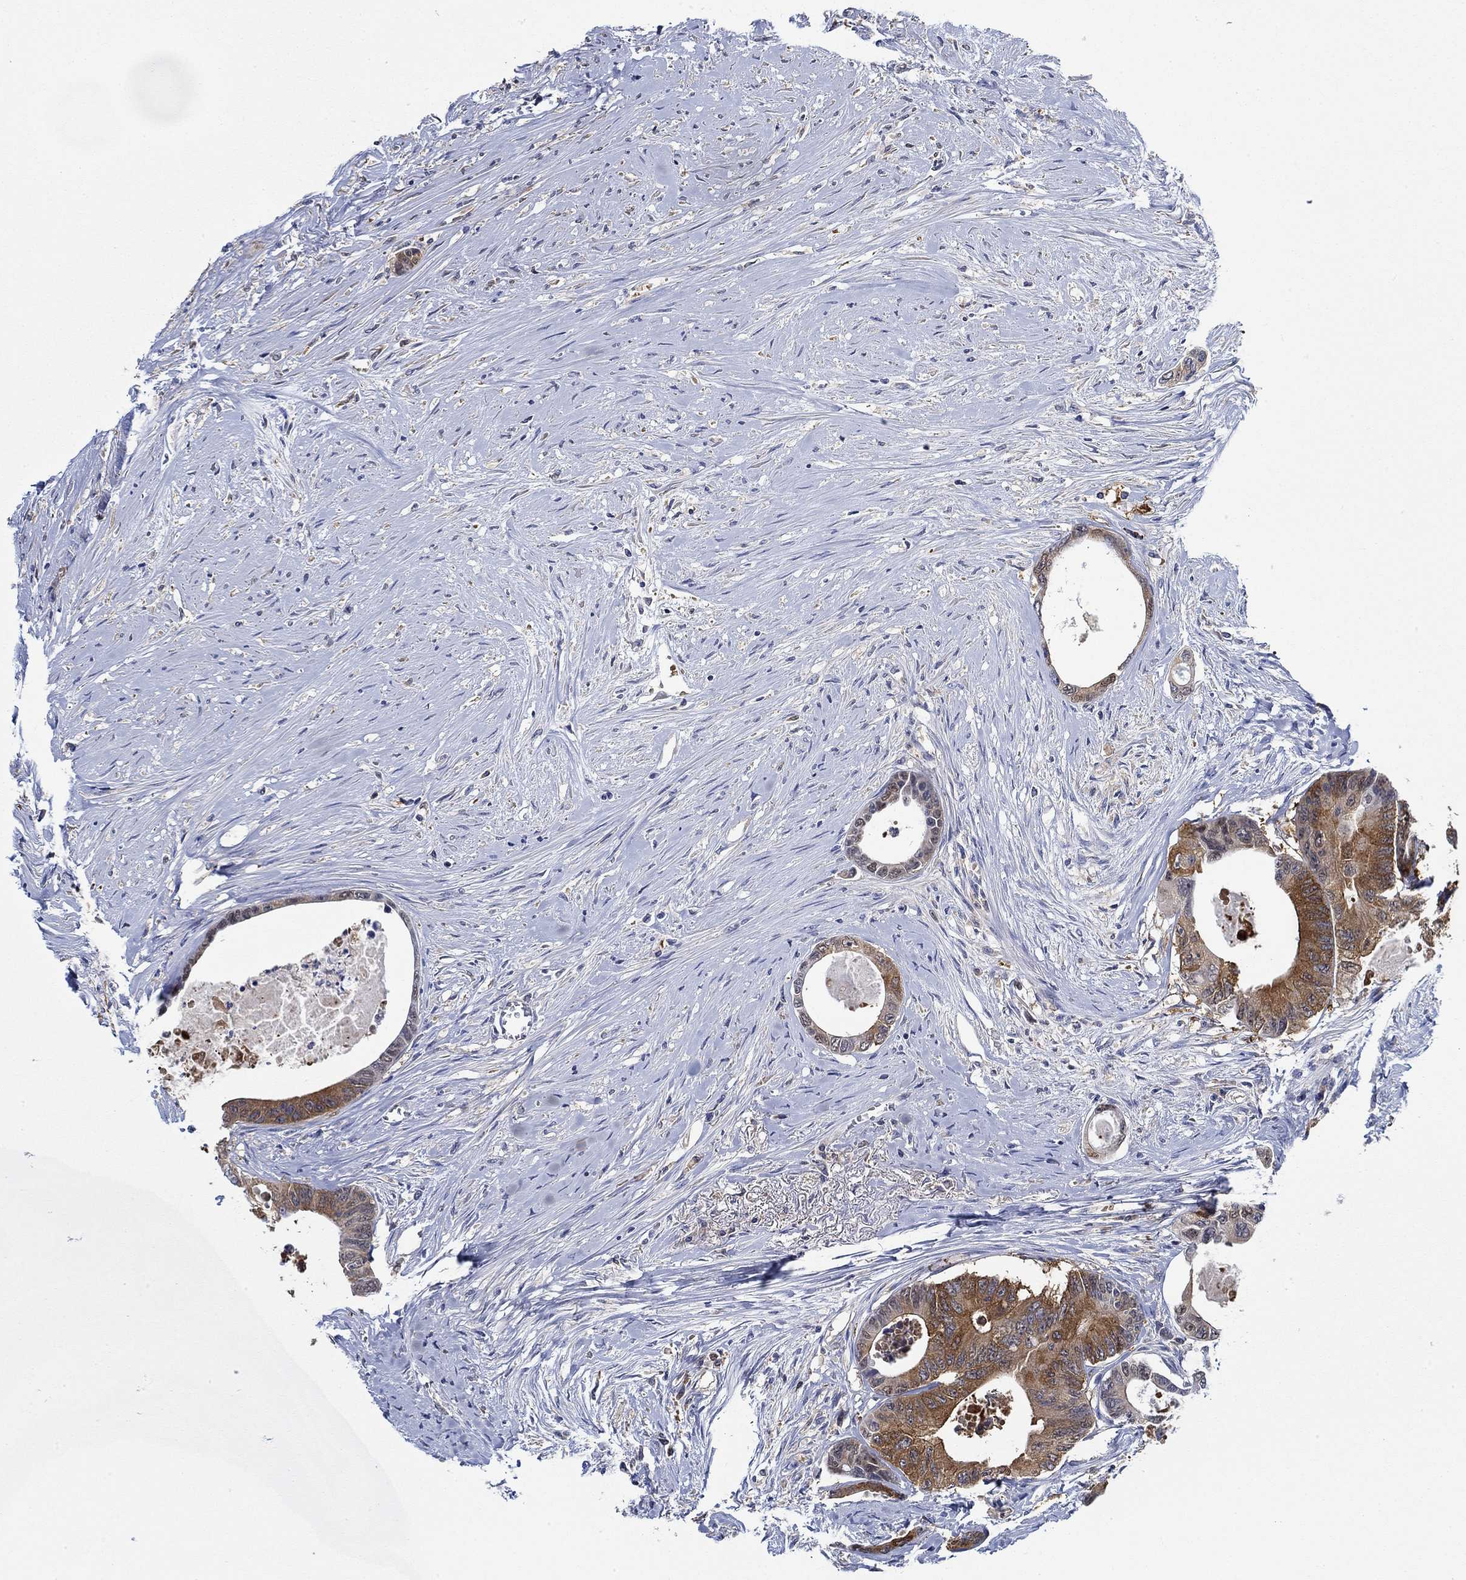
{"staining": {"intensity": "strong", "quantity": "25%-75%", "location": "cytoplasmic/membranous"}, "tissue": "colorectal cancer", "cell_type": "Tumor cells", "image_type": "cancer", "snomed": [{"axis": "morphology", "description": "Adenocarcinoma, NOS"}, {"axis": "topography", "description": "Rectum"}], "caption": "A high amount of strong cytoplasmic/membranous expression is identified in about 25%-75% of tumor cells in colorectal cancer tissue. (DAB IHC with brightfield microscopy, high magnification).", "gene": "SLC27A3", "patient": {"sex": "male", "age": 59}}